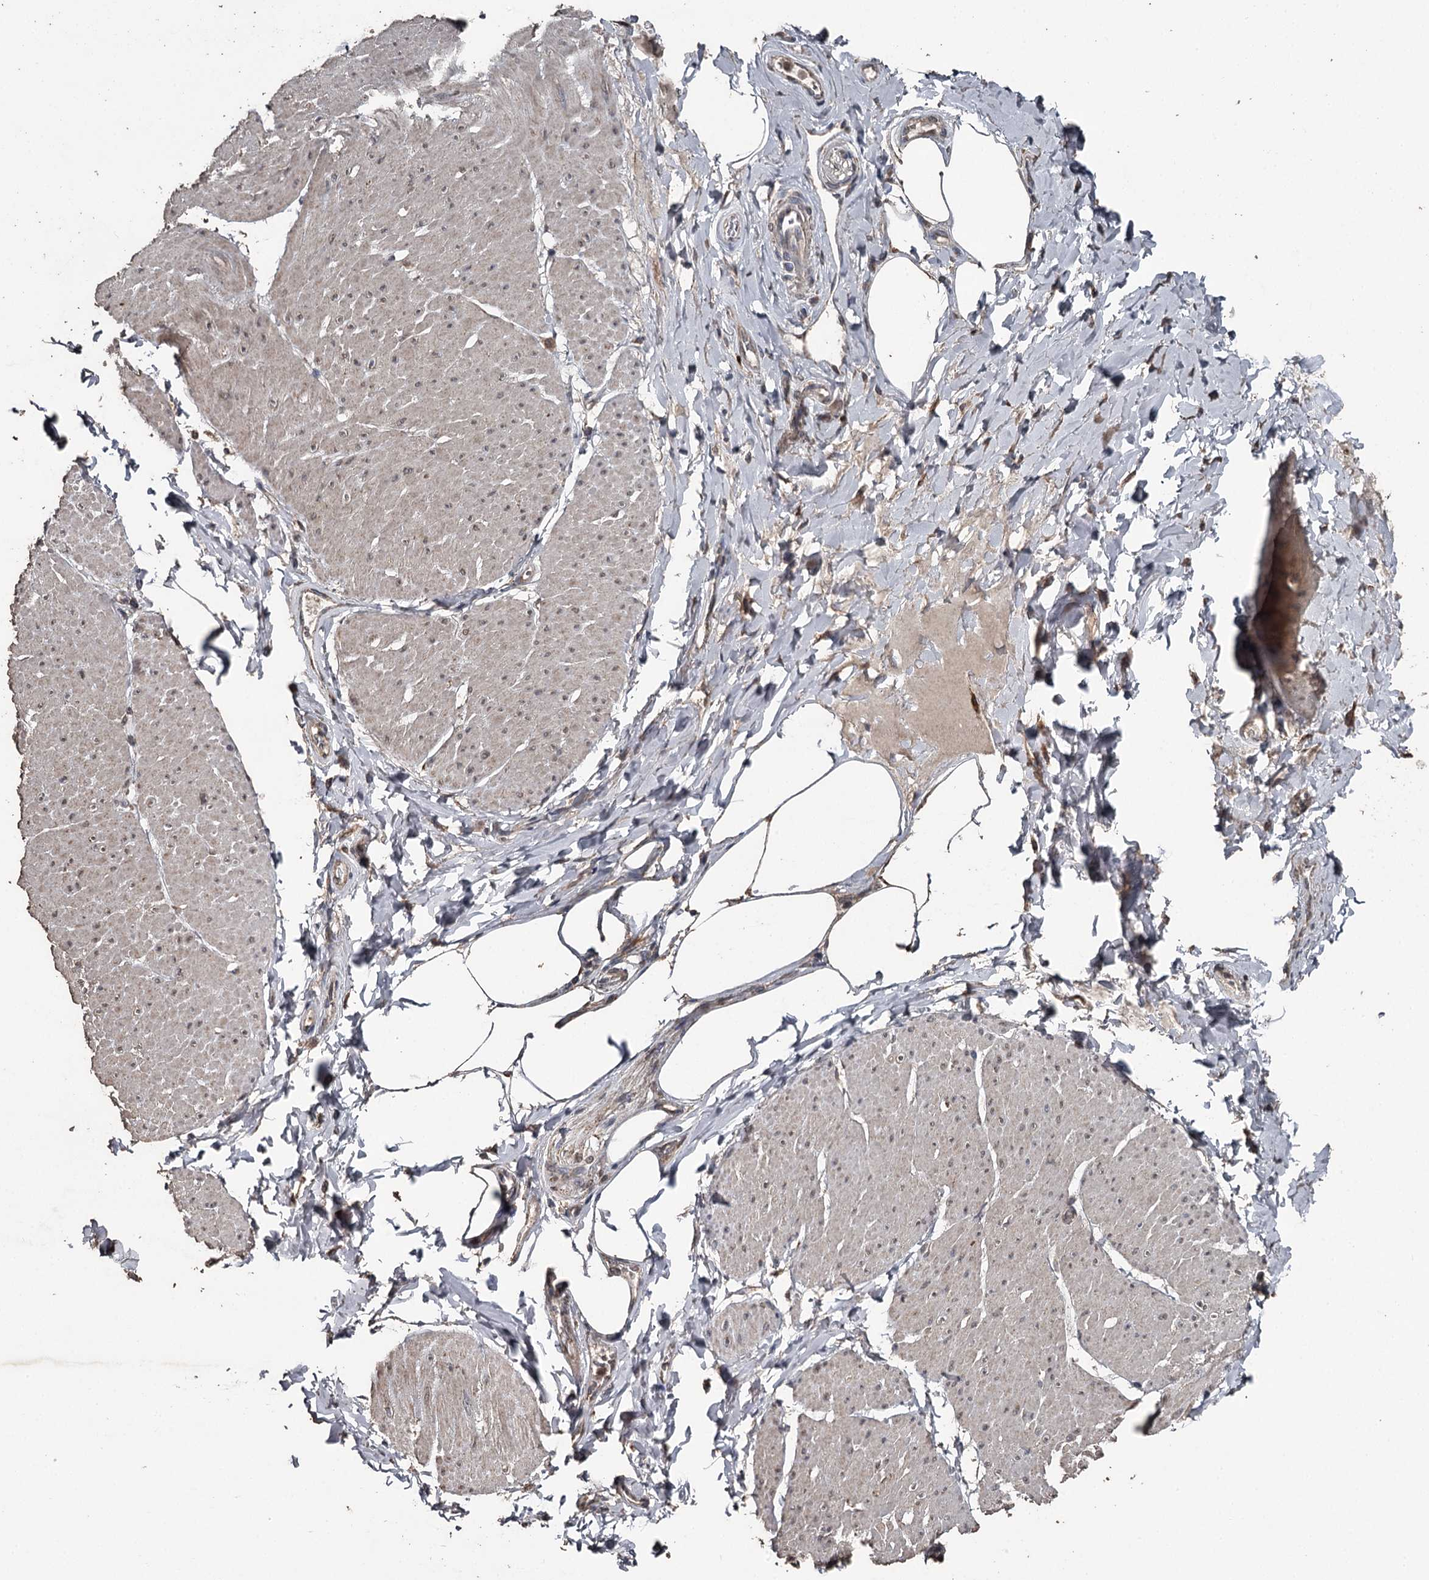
{"staining": {"intensity": "weak", "quantity": "25%-75%", "location": "nuclear"}, "tissue": "smooth muscle", "cell_type": "Smooth muscle cells", "image_type": "normal", "snomed": [{"axis": "morphology", "description": "Urothelial carcinoma, High grade"}, {"axis": "topography", "description": "Urinary bladder"}], "caption": "Immunohistochemistry (DAB (3,3'-diaminobenzidine)) staining of benign smooth muscle reveals weak nuclear protein staining in approximately 25%-75% of smooth muscle cells.", "gene": "WIPI1", "patient": {"sex": "male", "age": 46}}